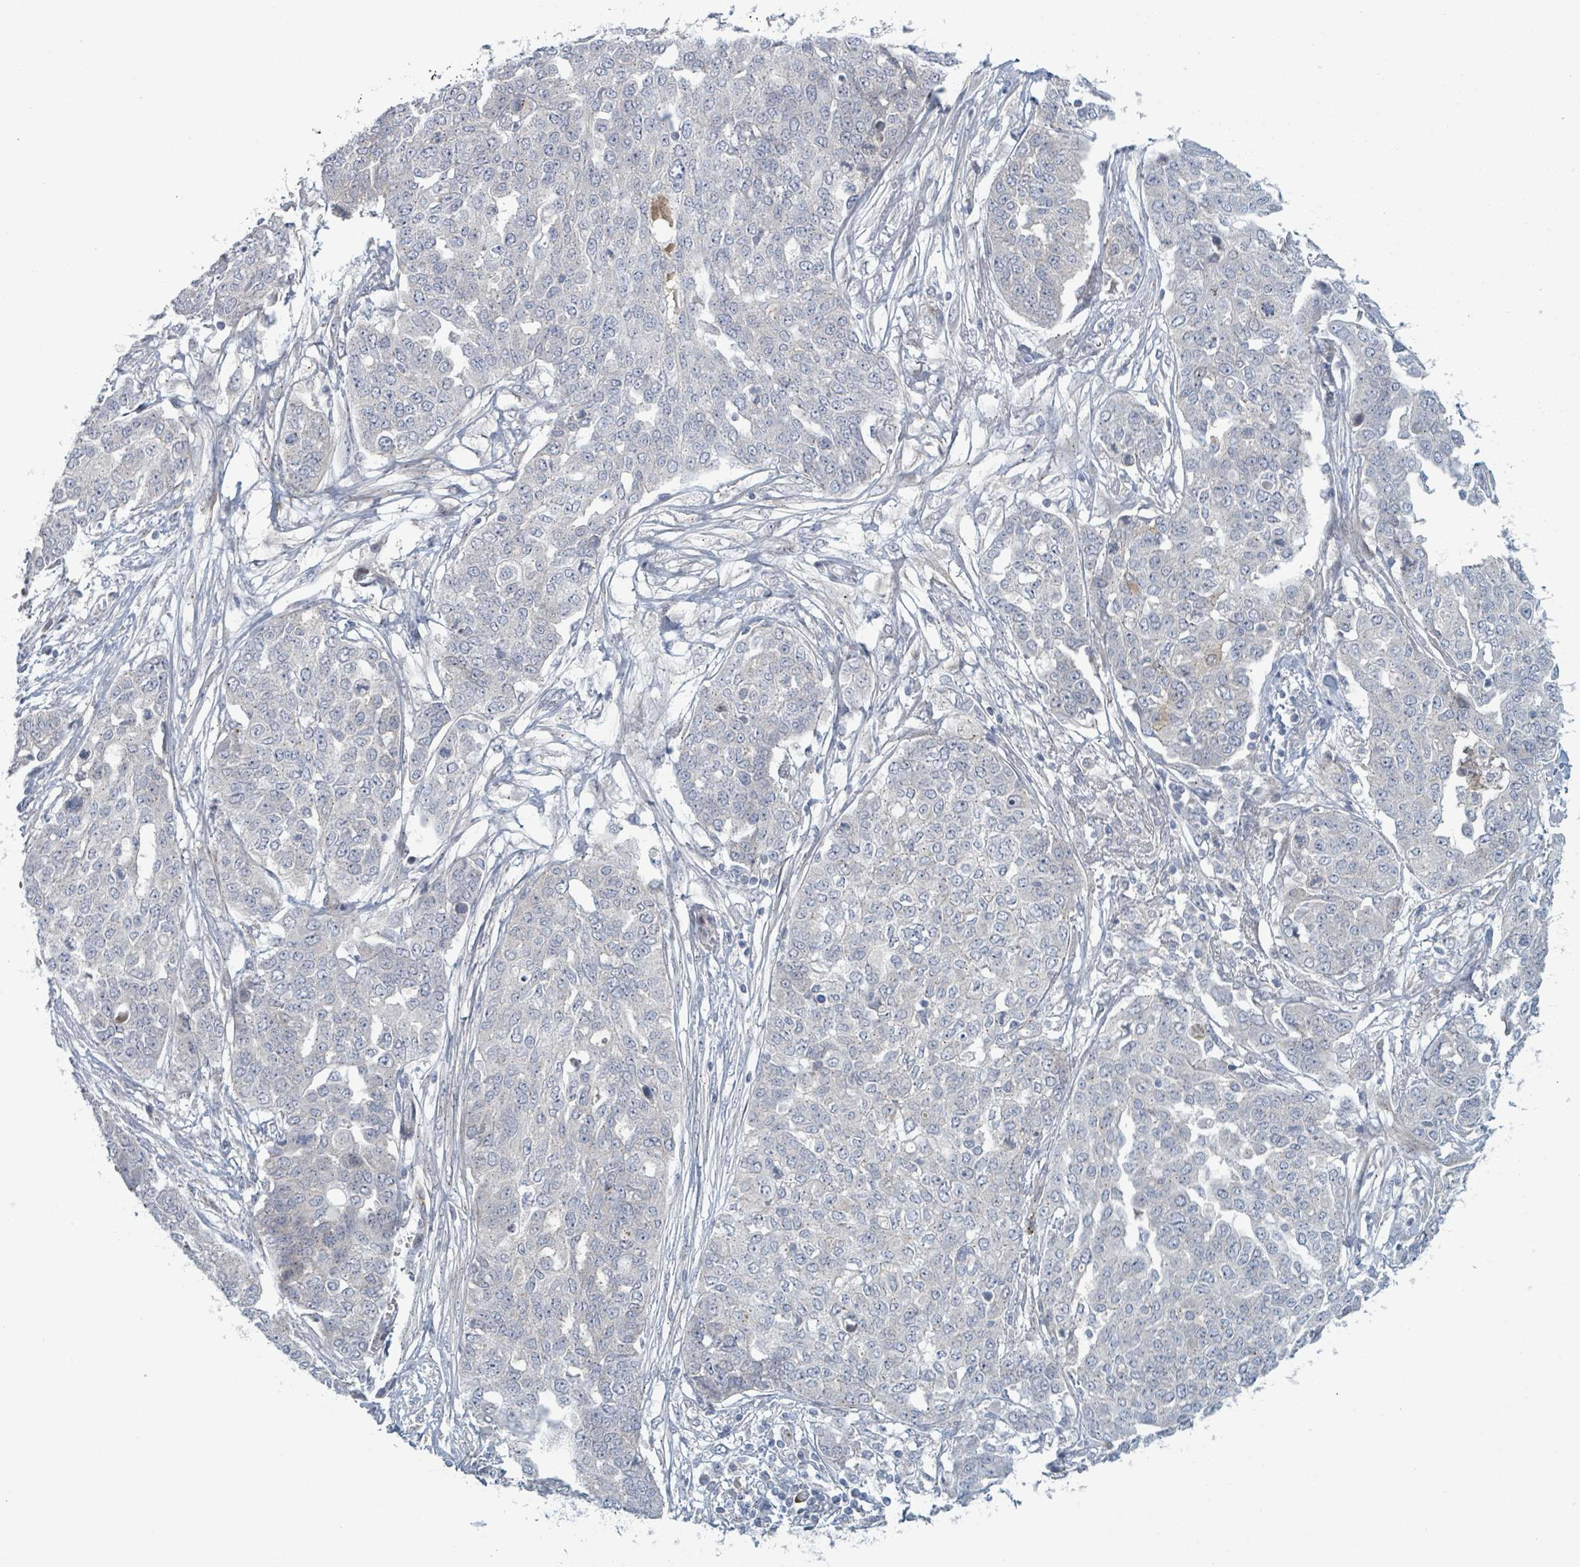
{"staining": {"intensity": "negative", "quantity": "none", "location": "none"}, "tissue": "ovarian cancer", "cell_type": "Tumor cells", "image_type": "cancer", "snomed": [{"axis": "morphology", "description": "Cystadenocarcinoma, serous, NOS"}, {"axis": "topography", "description": "Soft tissue"}, {"axis": "topography", "description": "Ovary"}], "caption": "Tumor cells are negative for brown protein staining in ovarian cancer (serous cystadenocarcinoma).", "gene": "COL5A3", "patient": {"sex": "female", "age": 57}}